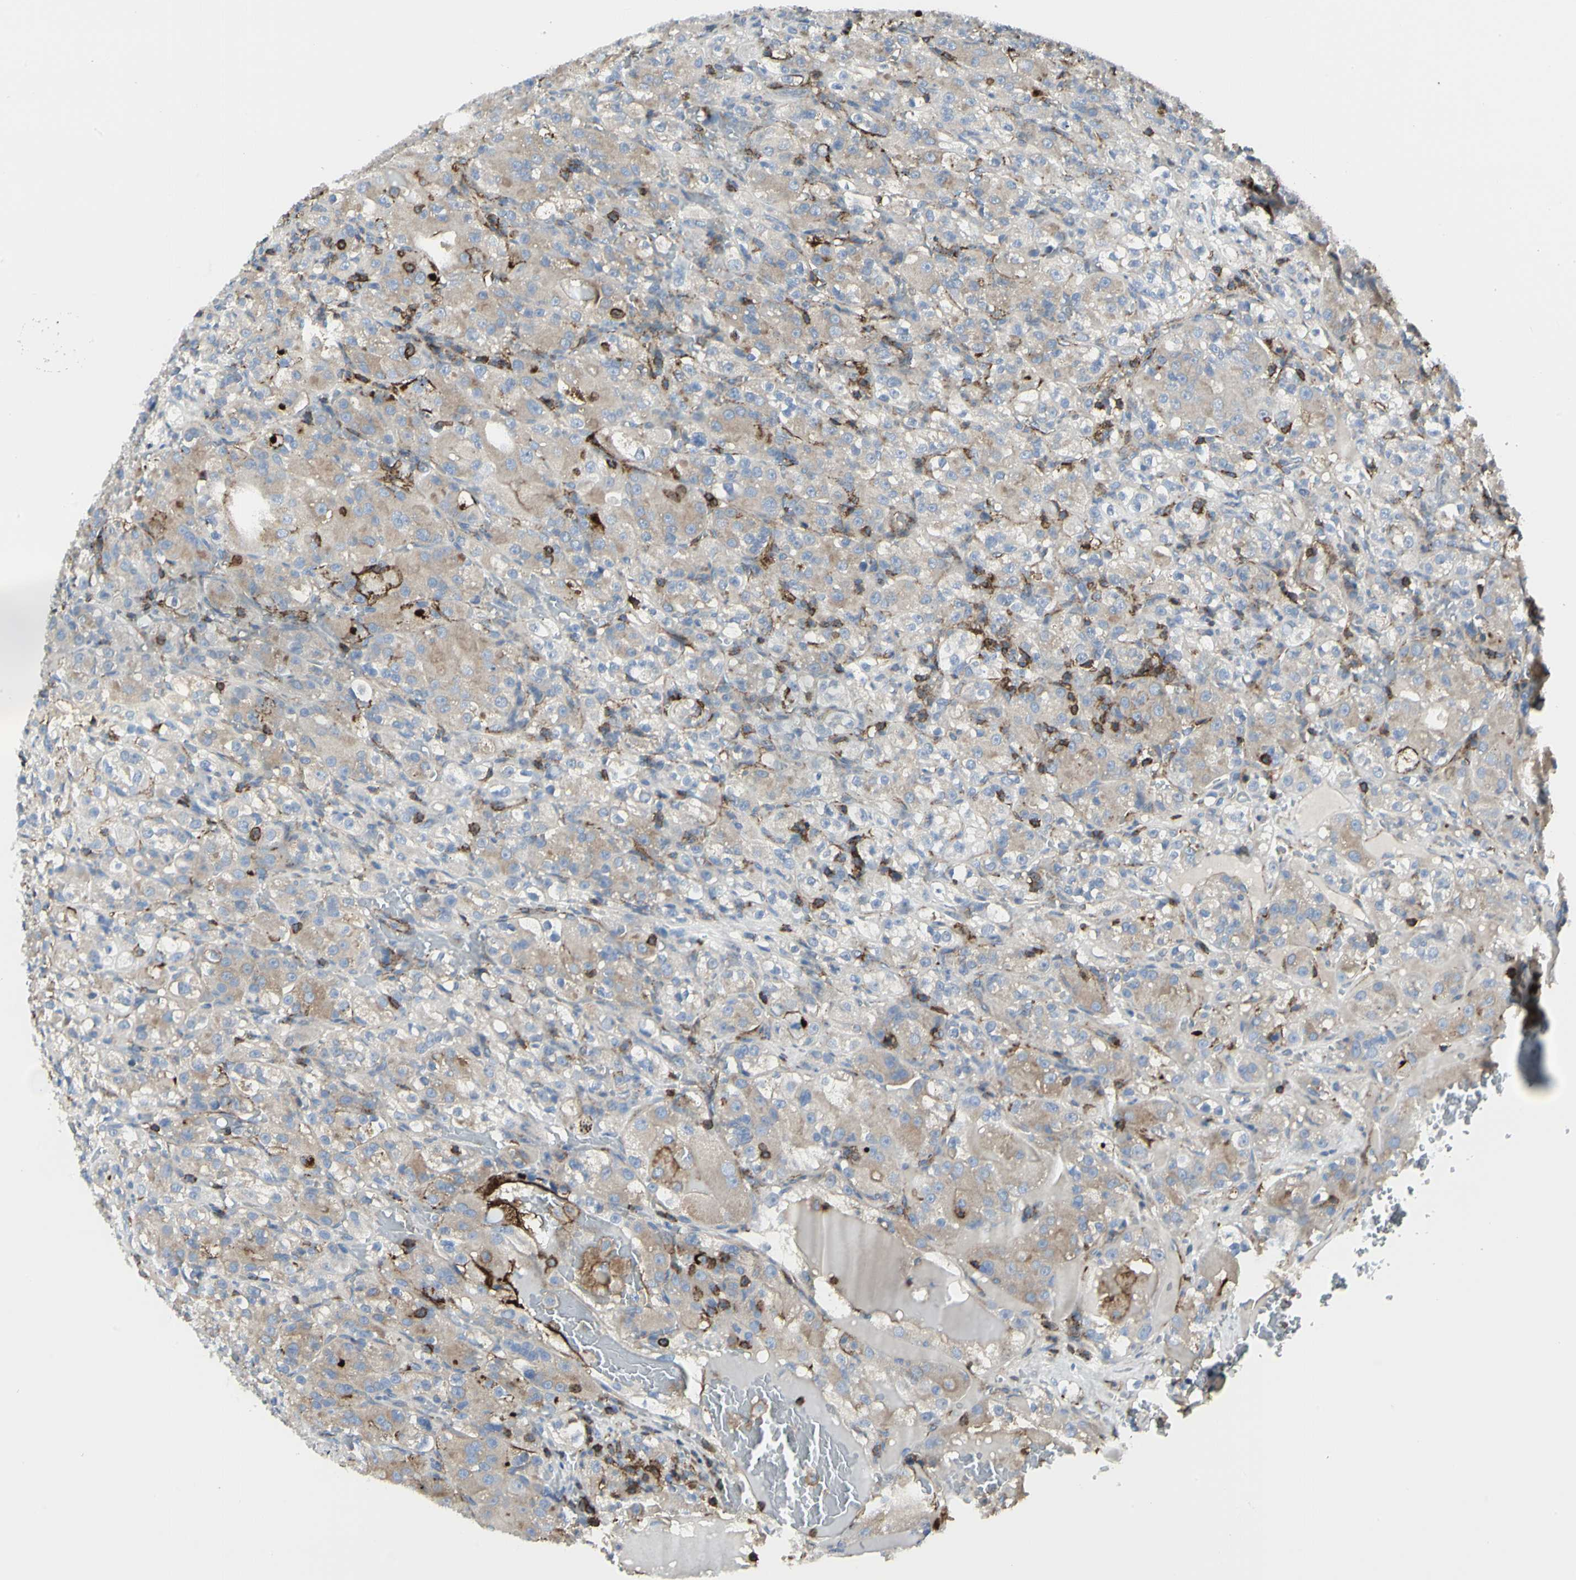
{"staining": {"intensity": "weak", "quantity": "25%-75%", "location": "cytoplasmic/membranous"}, "tissue": "renal cancer", "cell_type": "Tumor cells", "image_type": "cancer", "snomed": [{"axis": "morphology", "description": "Normal tissue, NOS"}, {"axis": "morphology", "description": "Adenocarcinoma, NOS"}, {"axis": "topography", "description": "Kidney"}], "caption": "The histopathology image exhibits staining of renal cancer (adenocarcinoma), revealing weak cytoplasmic/membranous protein staining (brown color) within tumor cells.", "gene": "CLEC2B", "patient": {"sex": "male", "age": 61}}